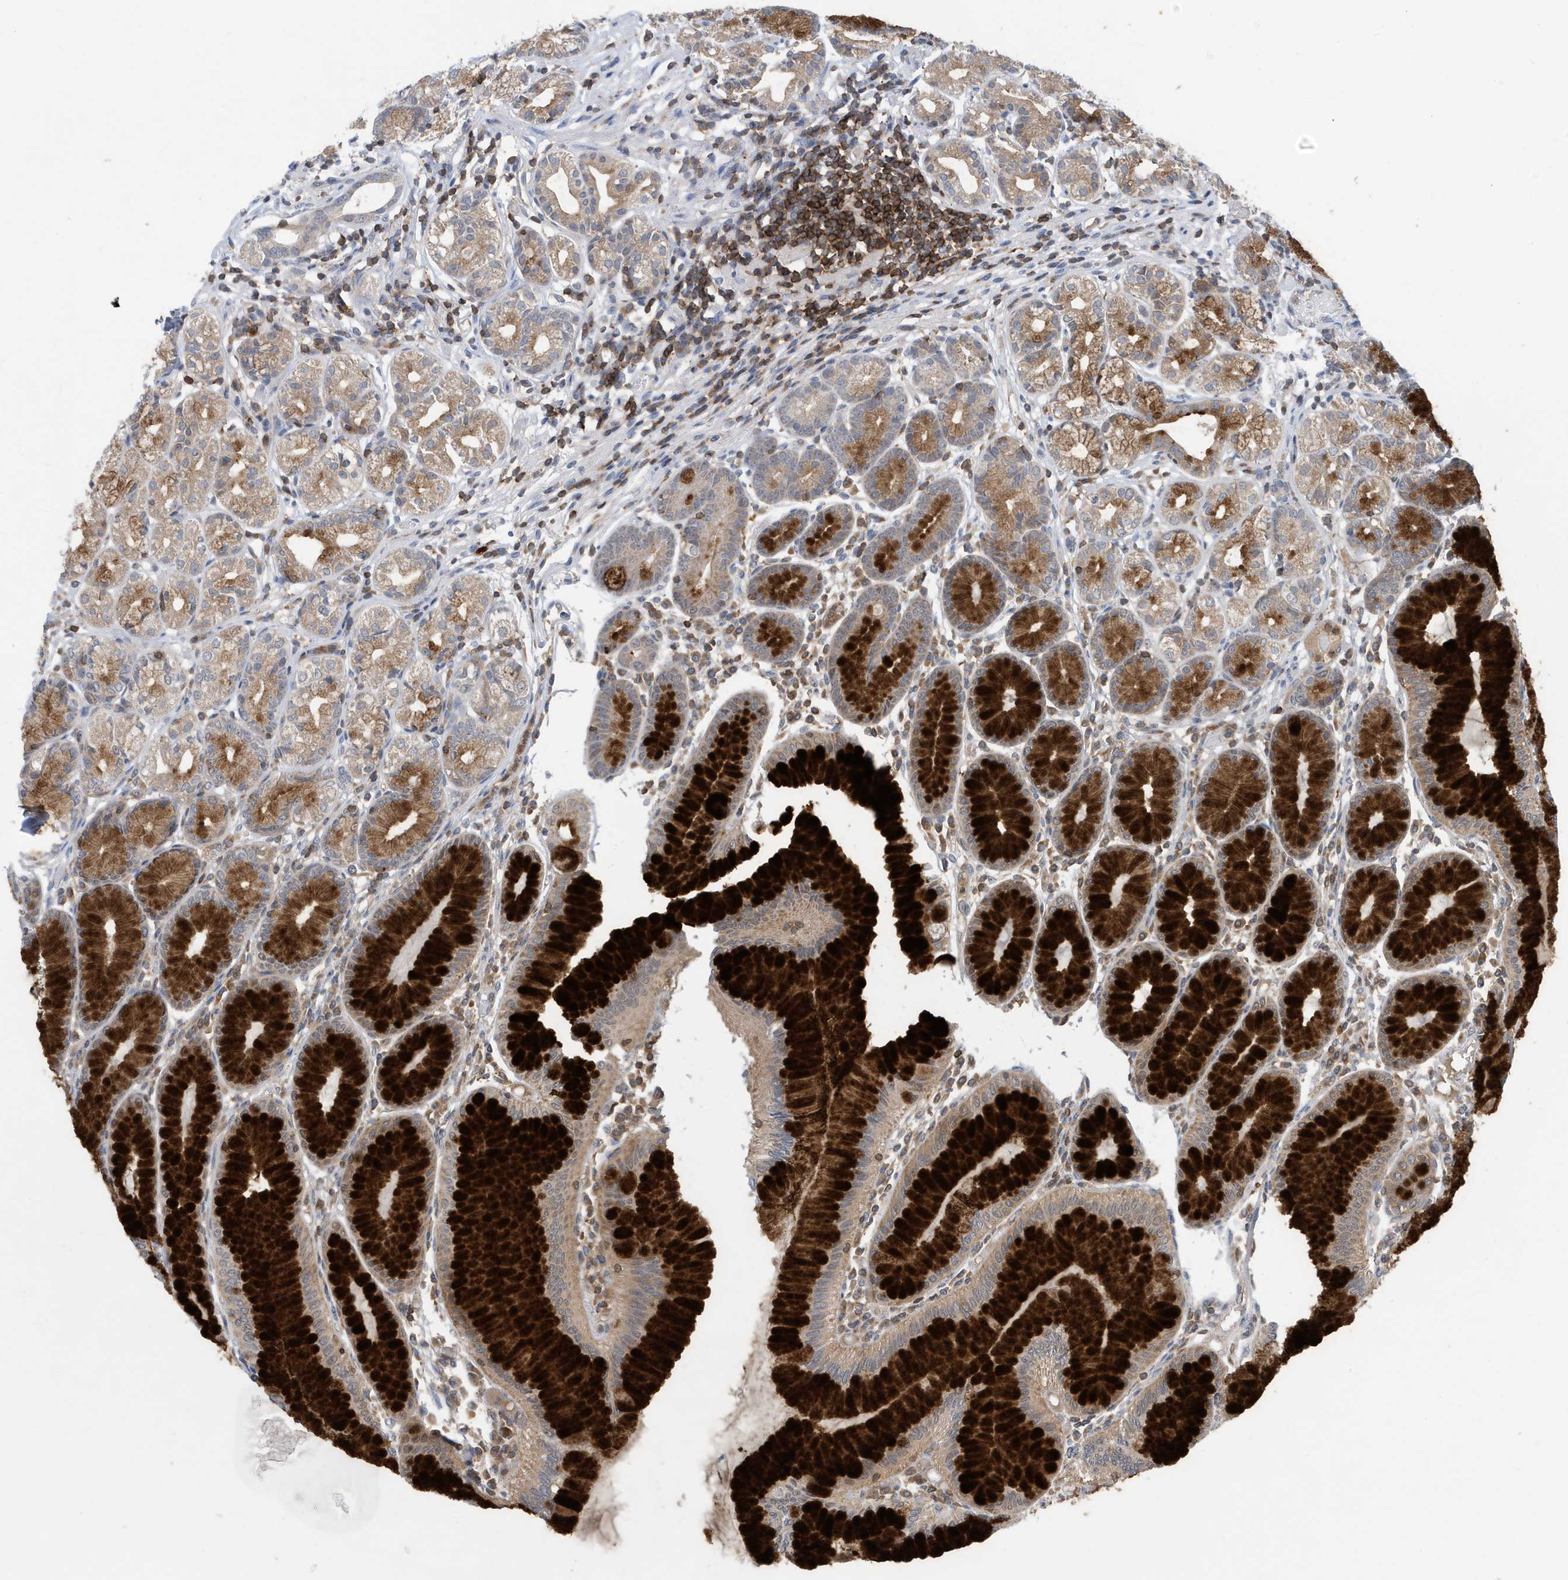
{"staining": {"intensity": "strong", "quantity": "25%-75%", "location": "cytoplasmic/membranous"}, "tissue": "stomach", "cell_type": "Glandular cells", "image_type": "normal", "snomed": [{"axis": "morphology", "description": "Normal tissue, NOS"}, {"axis": "topography", "description": "Stomach"}], "caption": "Glandular cells display high levels of strong cytoplasmic/membranous staining in approximately 25%-75% of cells in benign human stomach. (Stains: DAB (3,3'-diaminobenzidine) in brown, nuclei in blue, Microscopy: brightfield microscopy at high magnification).", "gene": "NSUN3", "patient": {"sex": "female", "age": 57}}